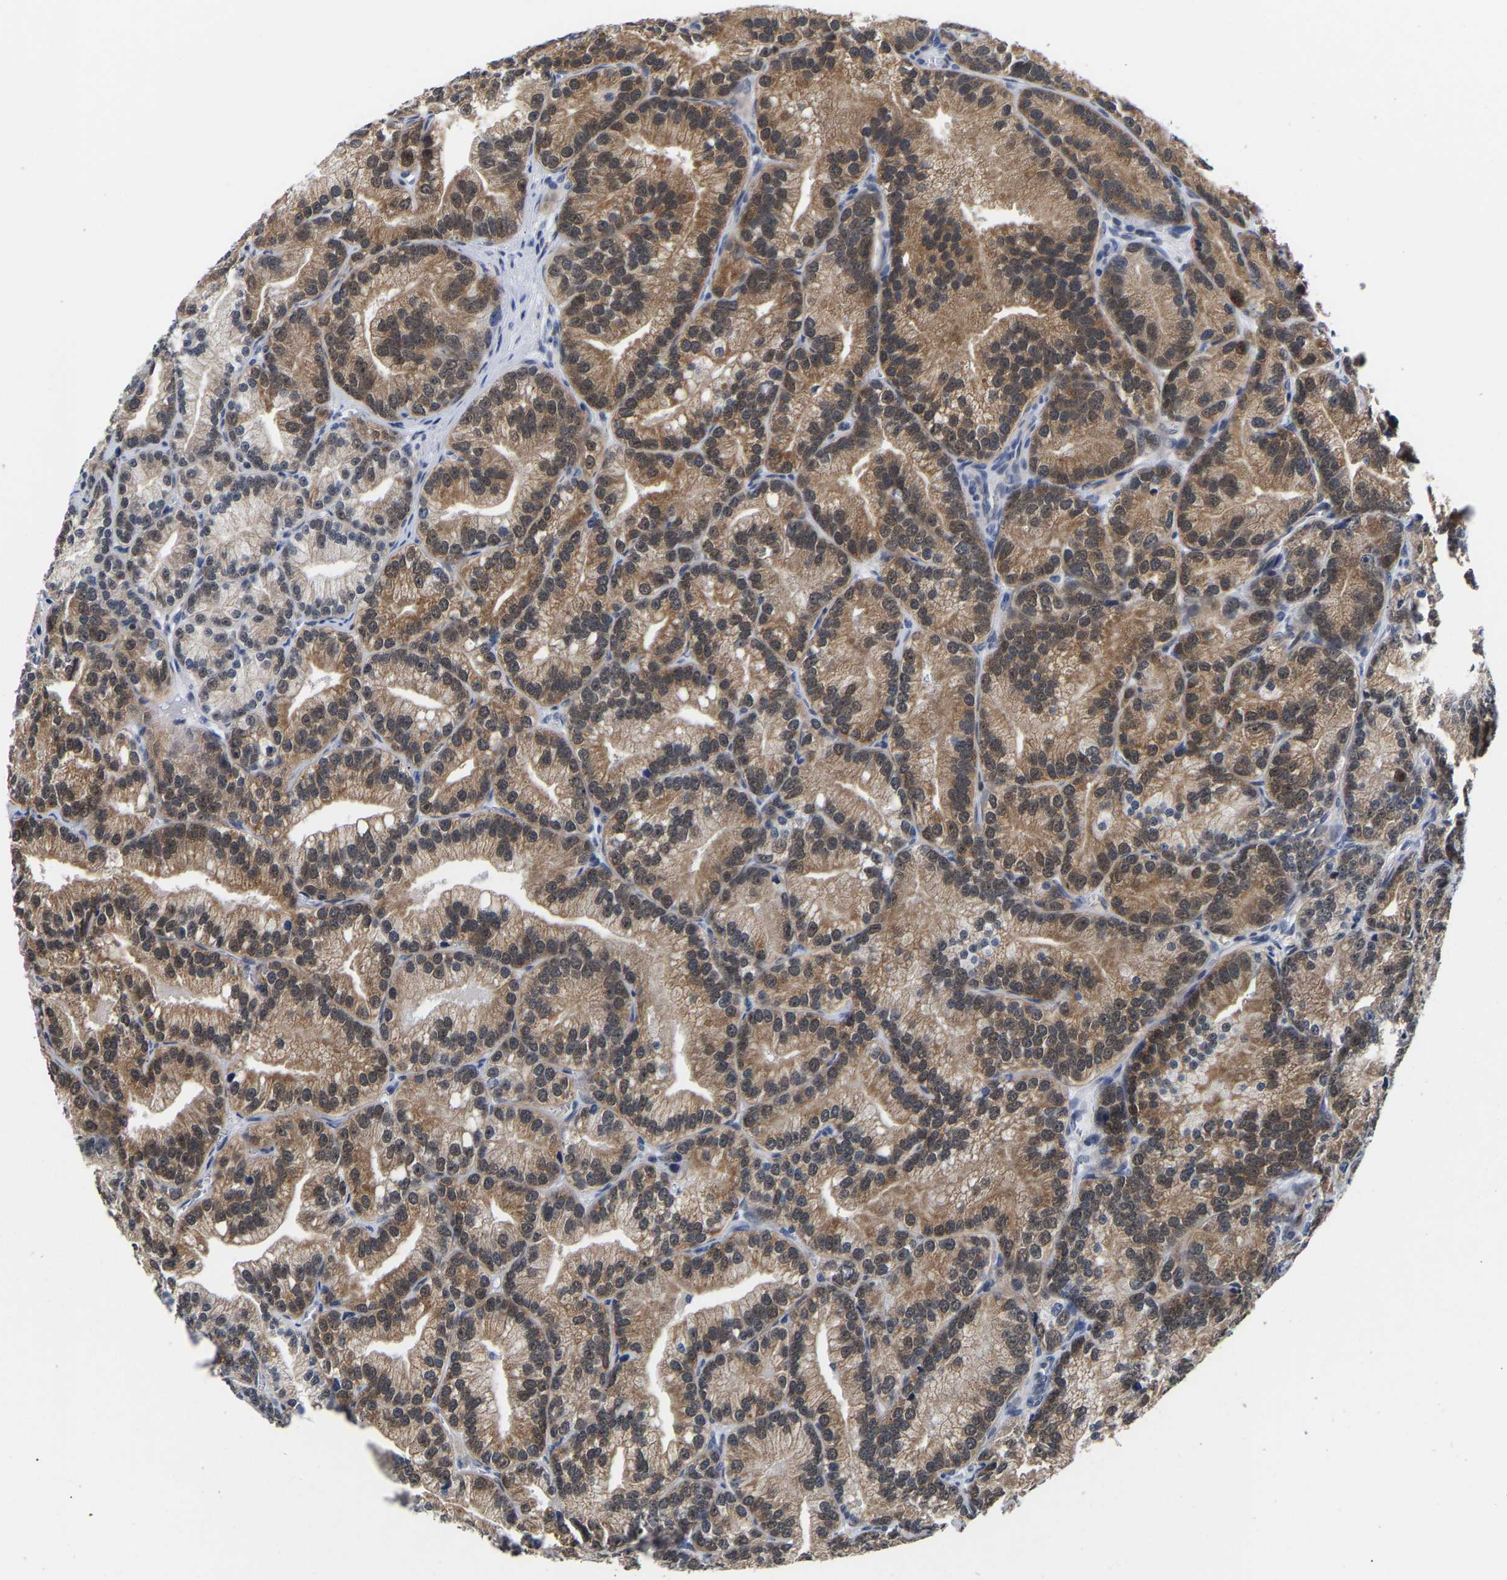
{"staining": {"intensity": "moderate", "quantity": ">75%", "location": "cytoplasmic/membranous"}, "tissue": "prostate cancer", "cell_type": "Tumor cells", "image_type": "cancer", "snomed": [{"axis": "morphology", "description": "Adenocarcinoma, Low grade"}, {"axis": "topography", "description": "Prostate"}], "caption": "Moderate cytoplasmic/membranous protein expression is present in about >75% of tumor cells in low-grade adenocarcinoma (prostate). Nuclei are stained in blue.", "gene": "PTRHD1", "patient": {"sex": "male", "age": 89}}